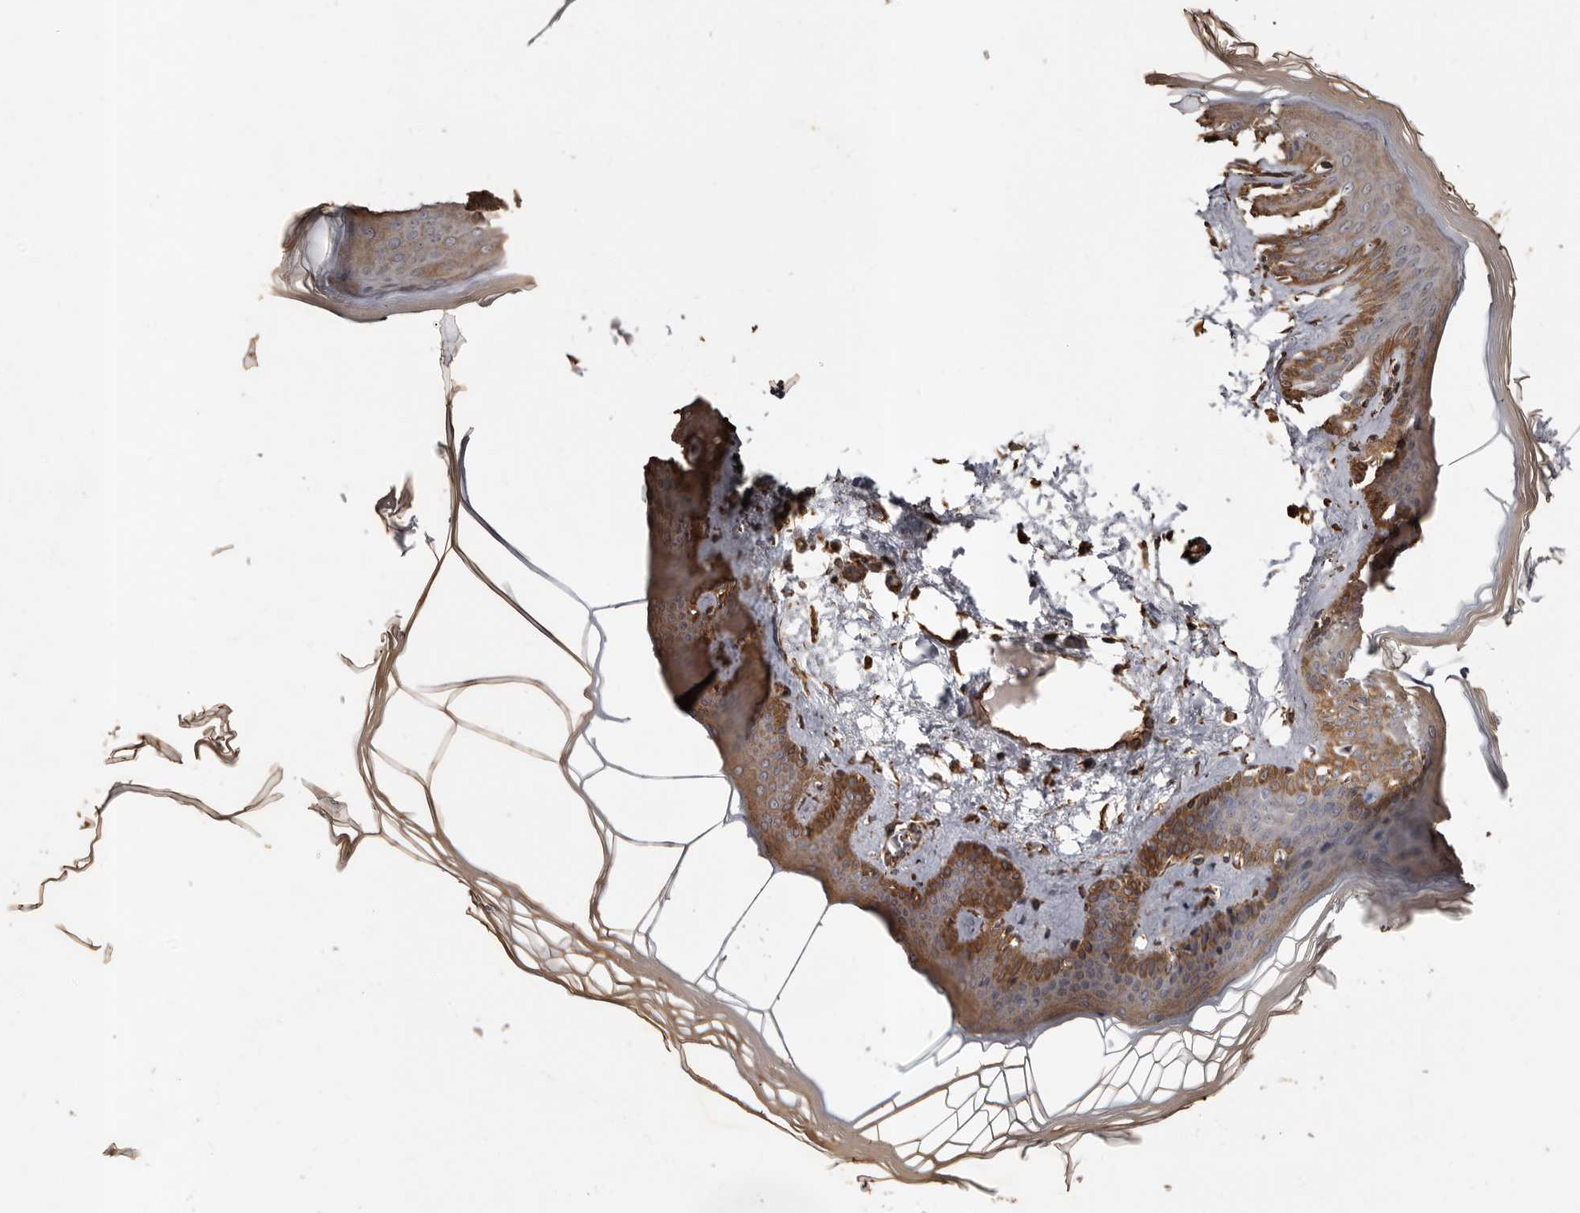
{"staining": {"intensity": "moderate", "quantity": ">75%", "location": "cytoplasmic/membranous"}, "tissue": "skin", "cell_type": "Fibroblasts", "image_type": "normal", "snomed": [{"axis": "morphology", "description": "Normal tissue, NOS"}, {"axis": "topography", "description": "Skin"}], "caption": "Moderate cytoplasmic/membranous staining for a protein is identified in about >75% of fibroblasts of unremarkable skin using immunohistochemistry (IHC).", "gene": "MACC1", "patient": {"sex": "female", "age": 27}}